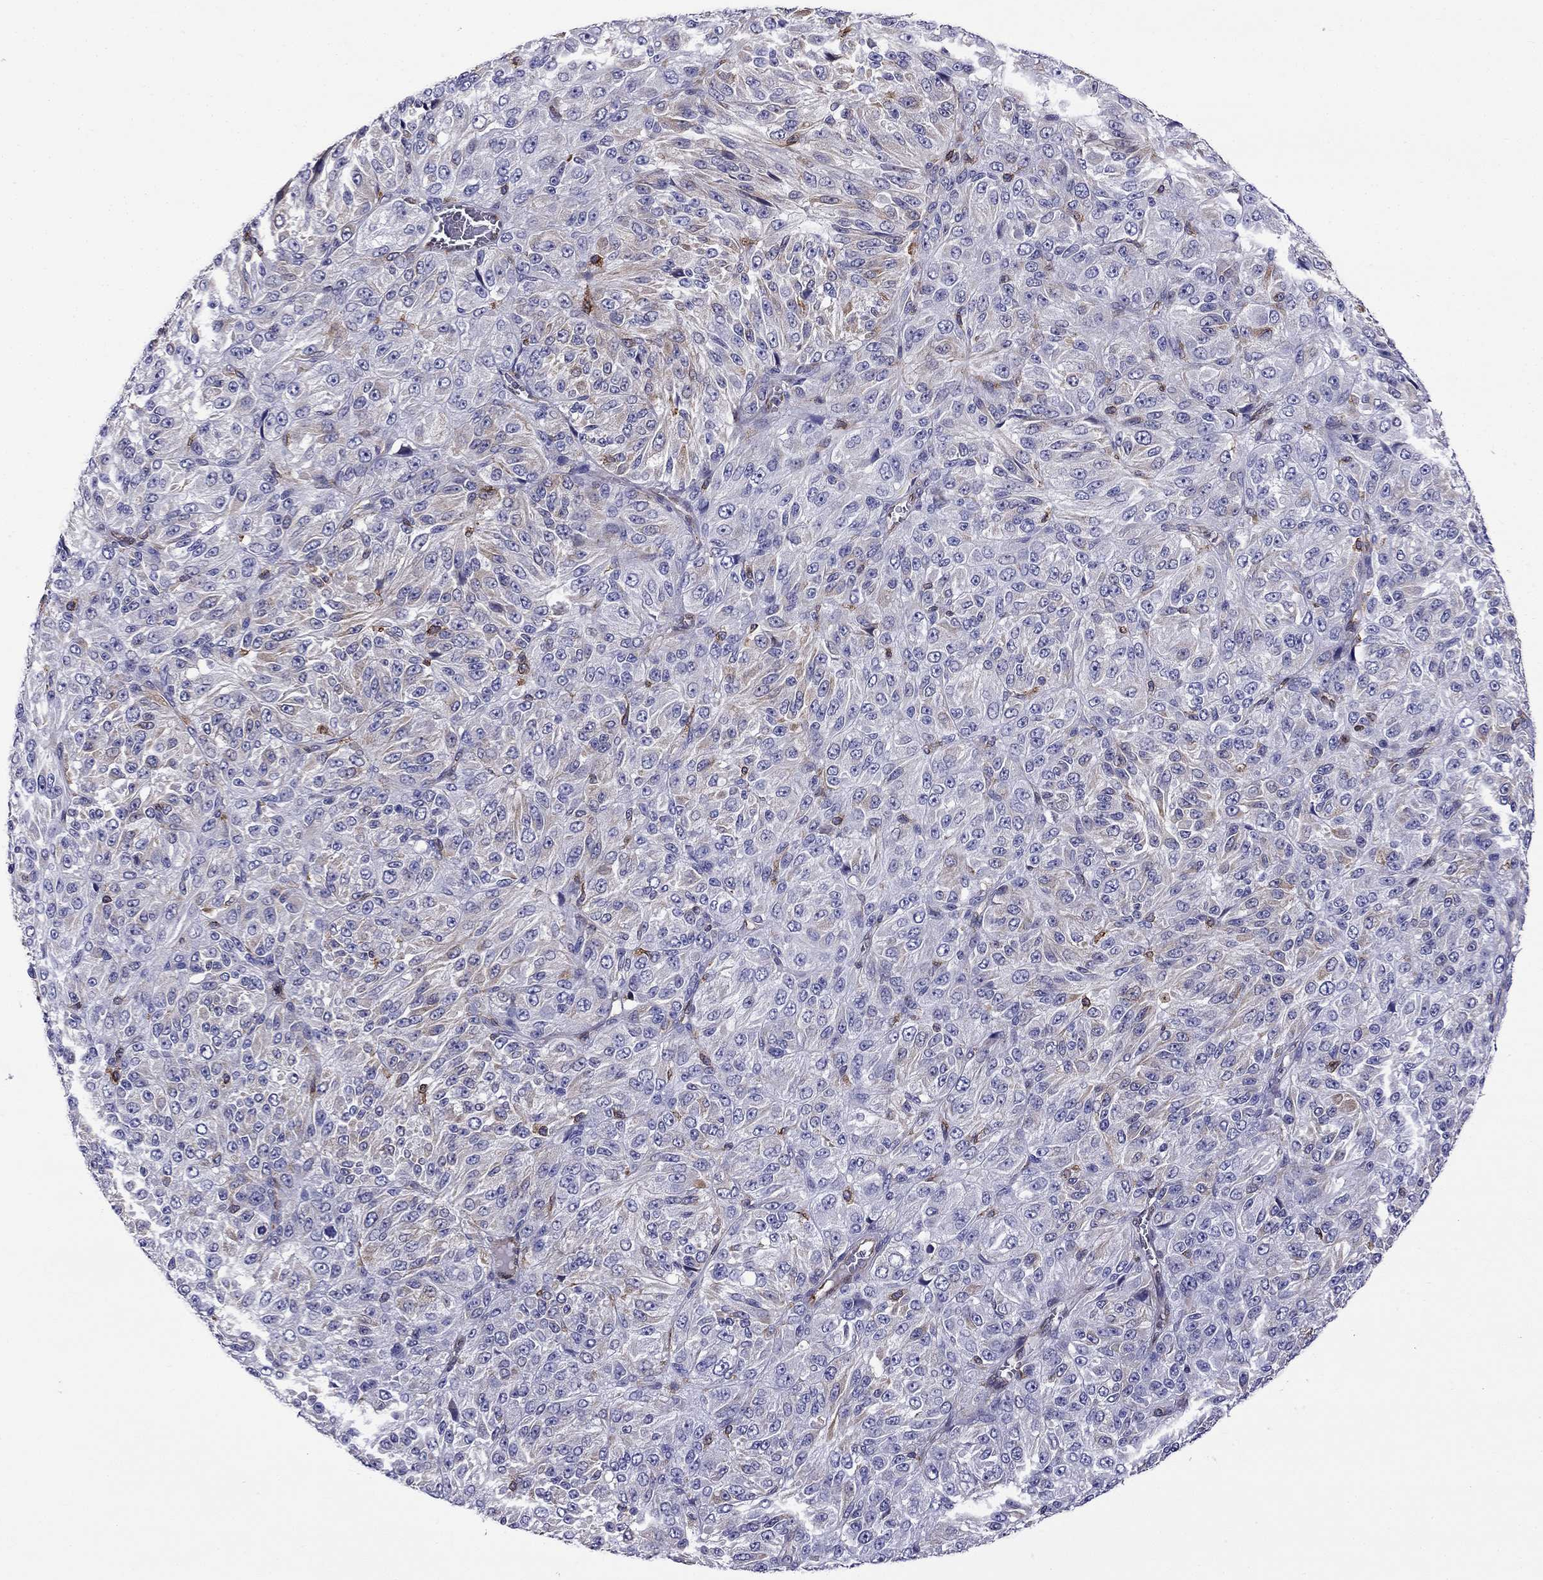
{"staining": {"intensity": "negative", "quantity": "none", "location": "none"}, "tissue": "melanoma", "cell_type": "Tumor cells", "image_type": "cancer", "snomed": [{"axis": "morphology", "description": "Malignant melanoma, Metastatic site"}, {"axis": "topography", "description": "Brain"}], "caption": "There is no significant expression in tumor cells of malignant melanoma (metastatic site).", "gene": "GNAL", "patient": {"sex": "female", "age": 56}}